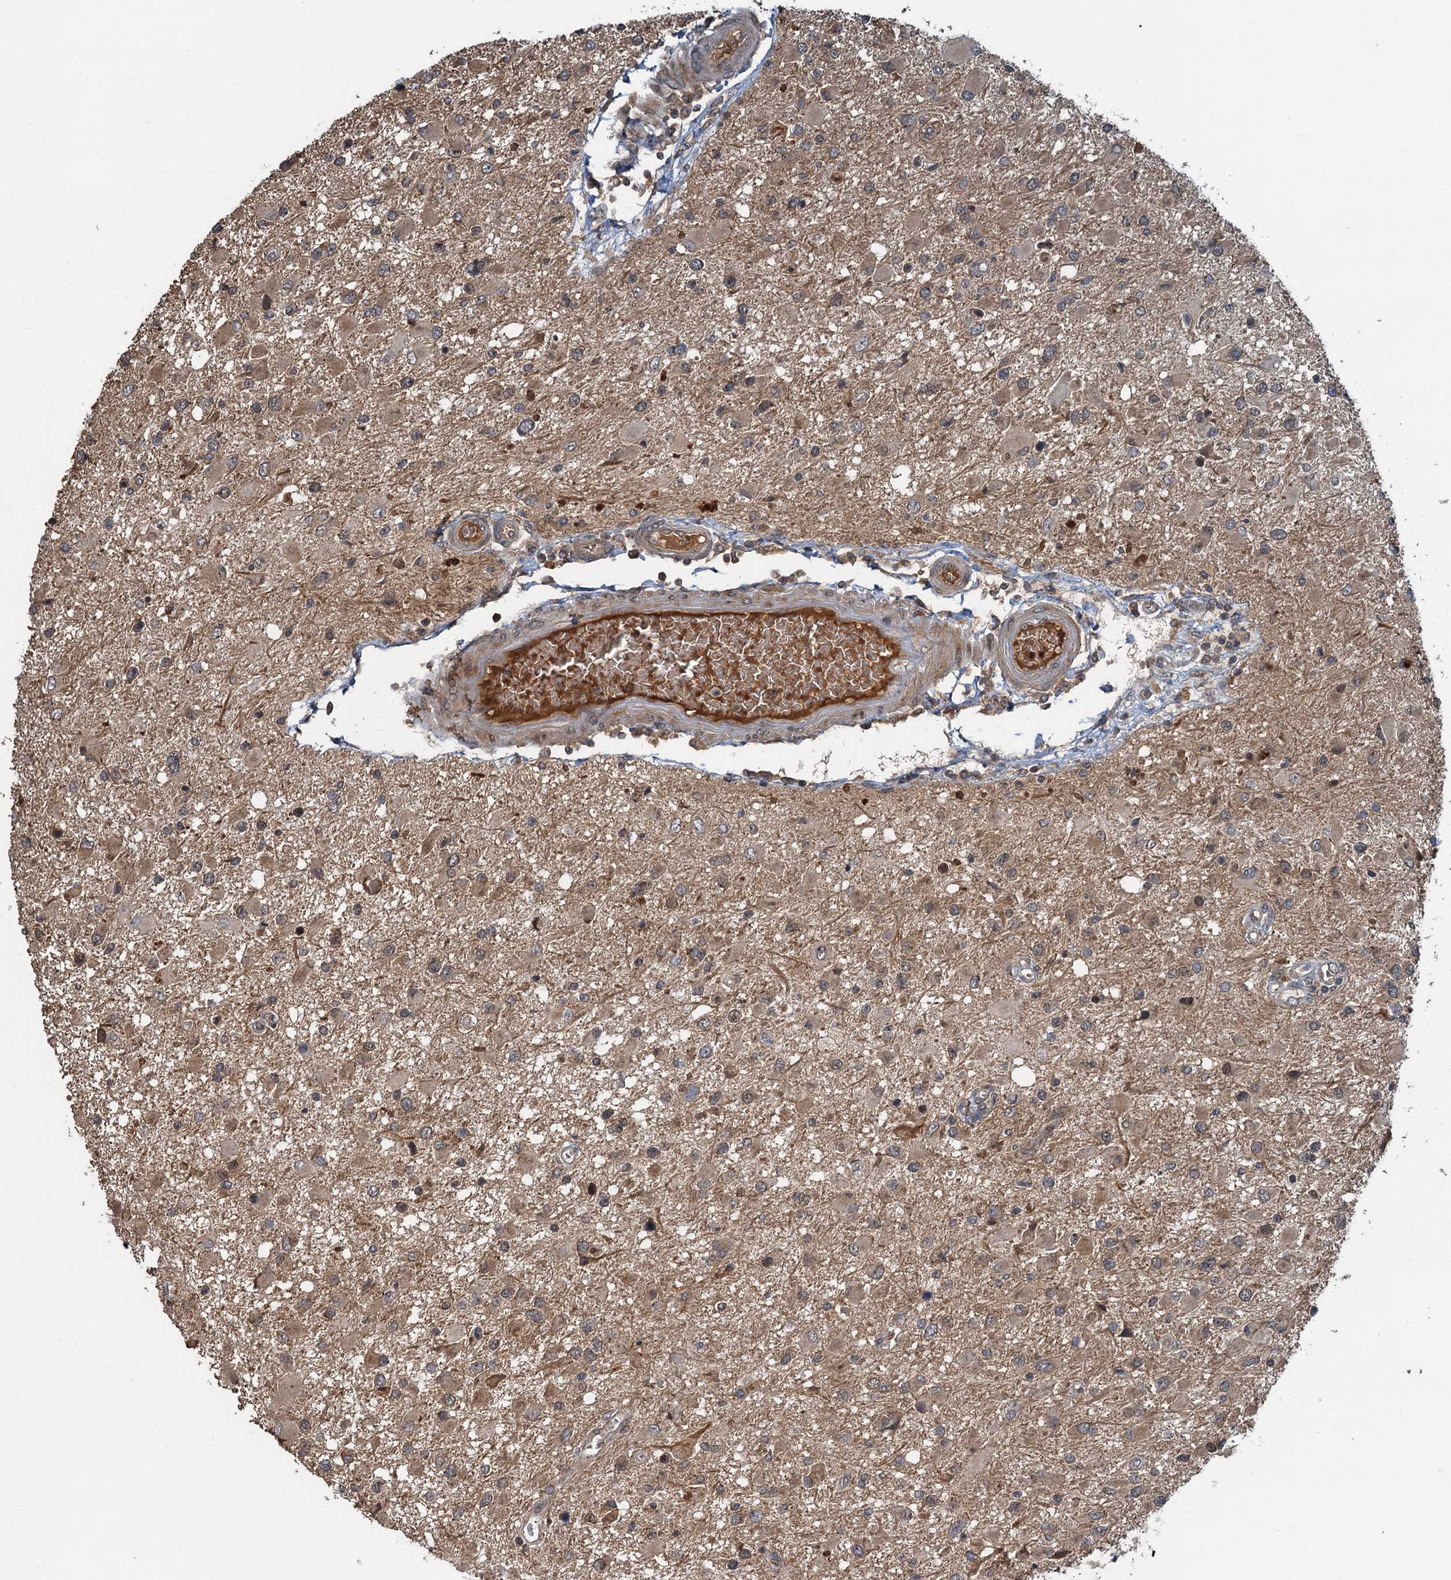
{"staining": {"intensity": "moderate", "quantity": ">75%", "location": "cytoplasmic/membranous"}, "tissue": "glioma", "cell_type": "Tumor cells", "image_type": "cancer", "snomed": [{"axis": "morphology", "description": "Glioma, malignant, High grade"}, {"axis": "topography", "description": "Brain"}], "caption": "The image reveals immunohistochemical staining of glioma. There is moderate cytoplasmic/membranous positivity is seen in approximately >75% of tumor cells.", "gene": "SNX32", "patient": {"sex": "male", "age": 53}}